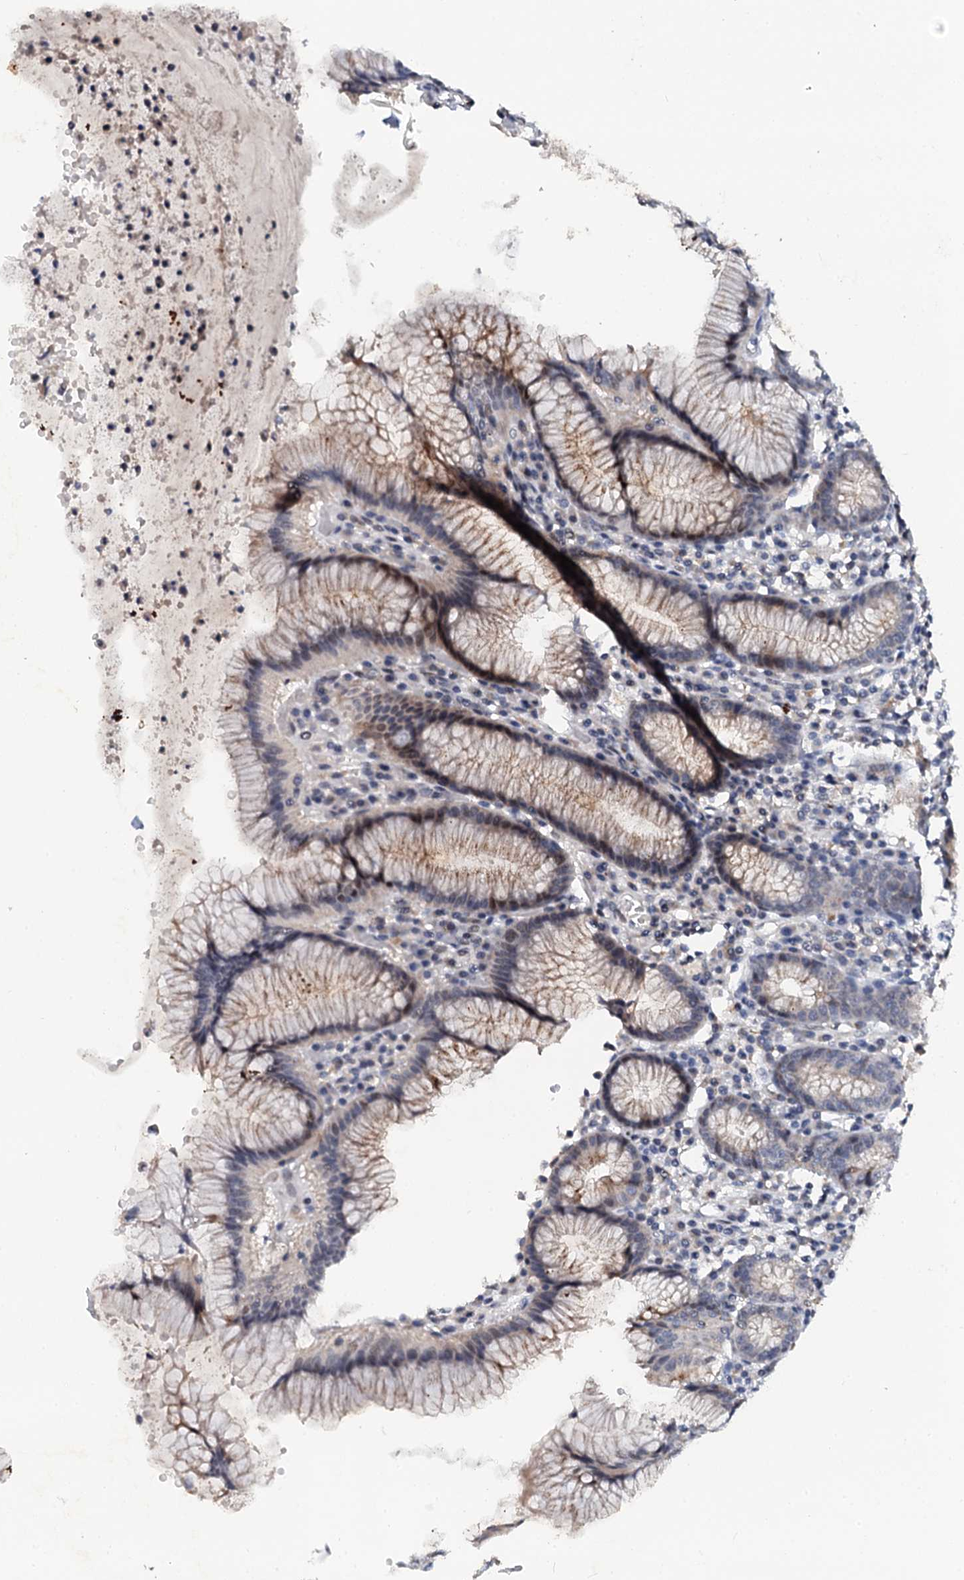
{"staining": {"intensity": "weak", "quantity": "<25%", "location": "cytoplasmic/membranous"}, "tissue": "stomach", "cell_type": "Glandular cells", "image_type": "normal", "snomed": [{"axis": "morphology", "description": "Normal tissue, NOS"}, {"axis": "topography", "description": "Stomach"}], "caption": "Immunohistochemical staining of normal stomach displays no significant positivity in glandular cells. The staining is performed using DAB brown chromogen with nuclei counter-stained in using hematoxylin.", "gene": "NALF1", "patient": {"sex": "male", "age": 55}}